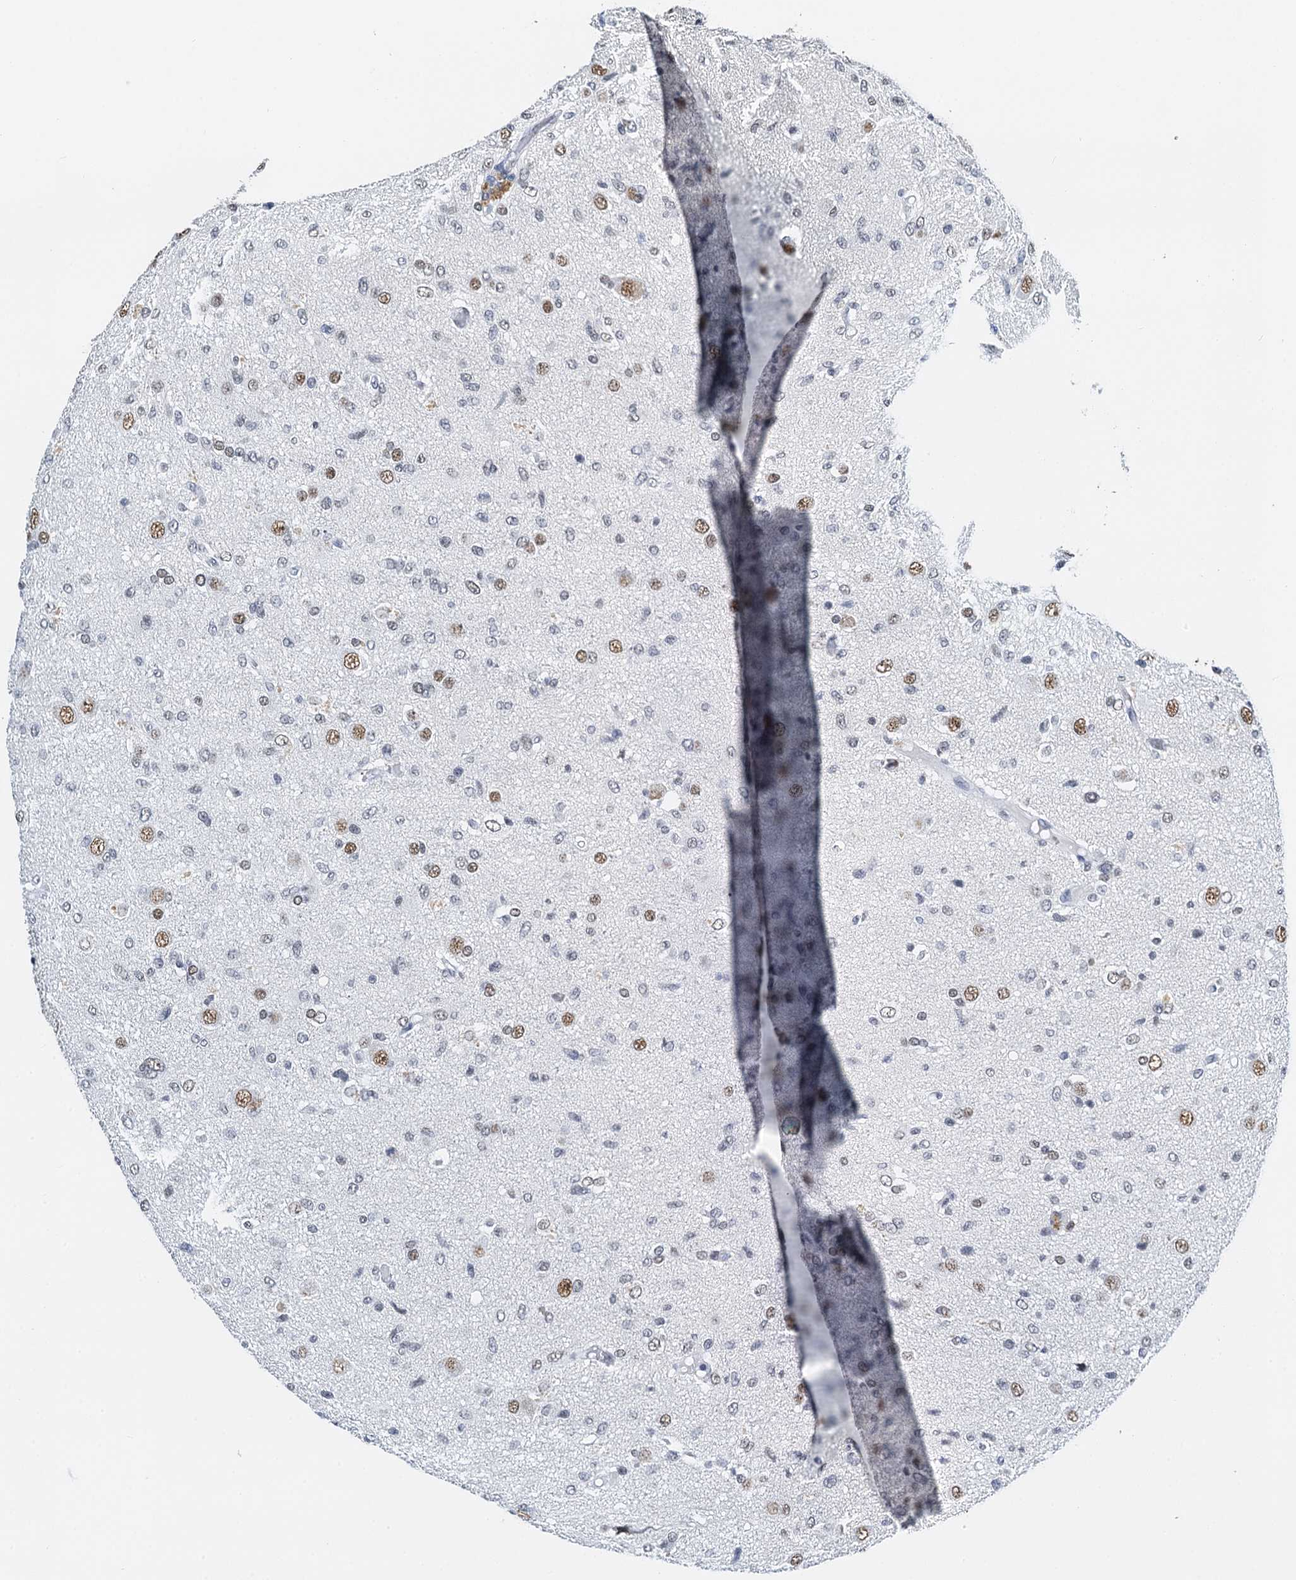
{"staining": {"intensity": "negative", "quantity": "none", "location": "none"}, "tissue": "glioma", "cell_type": "Tumor cells", "image_type": "cancer", "snomed": [{"axis": "morphology", "description": "Glioma, malignant, High grade"}, {"axis": "topography", "description": "Brain"}], "caption": "An IHC photomicrograph of glioma is shown. There is no staining in tumor cells of glioma. (DAB immunohistochemistry (IHC) with hematoxylin counter stain).", "gene": "SLTM", "patient": {"sex": "female", "age": 59}}